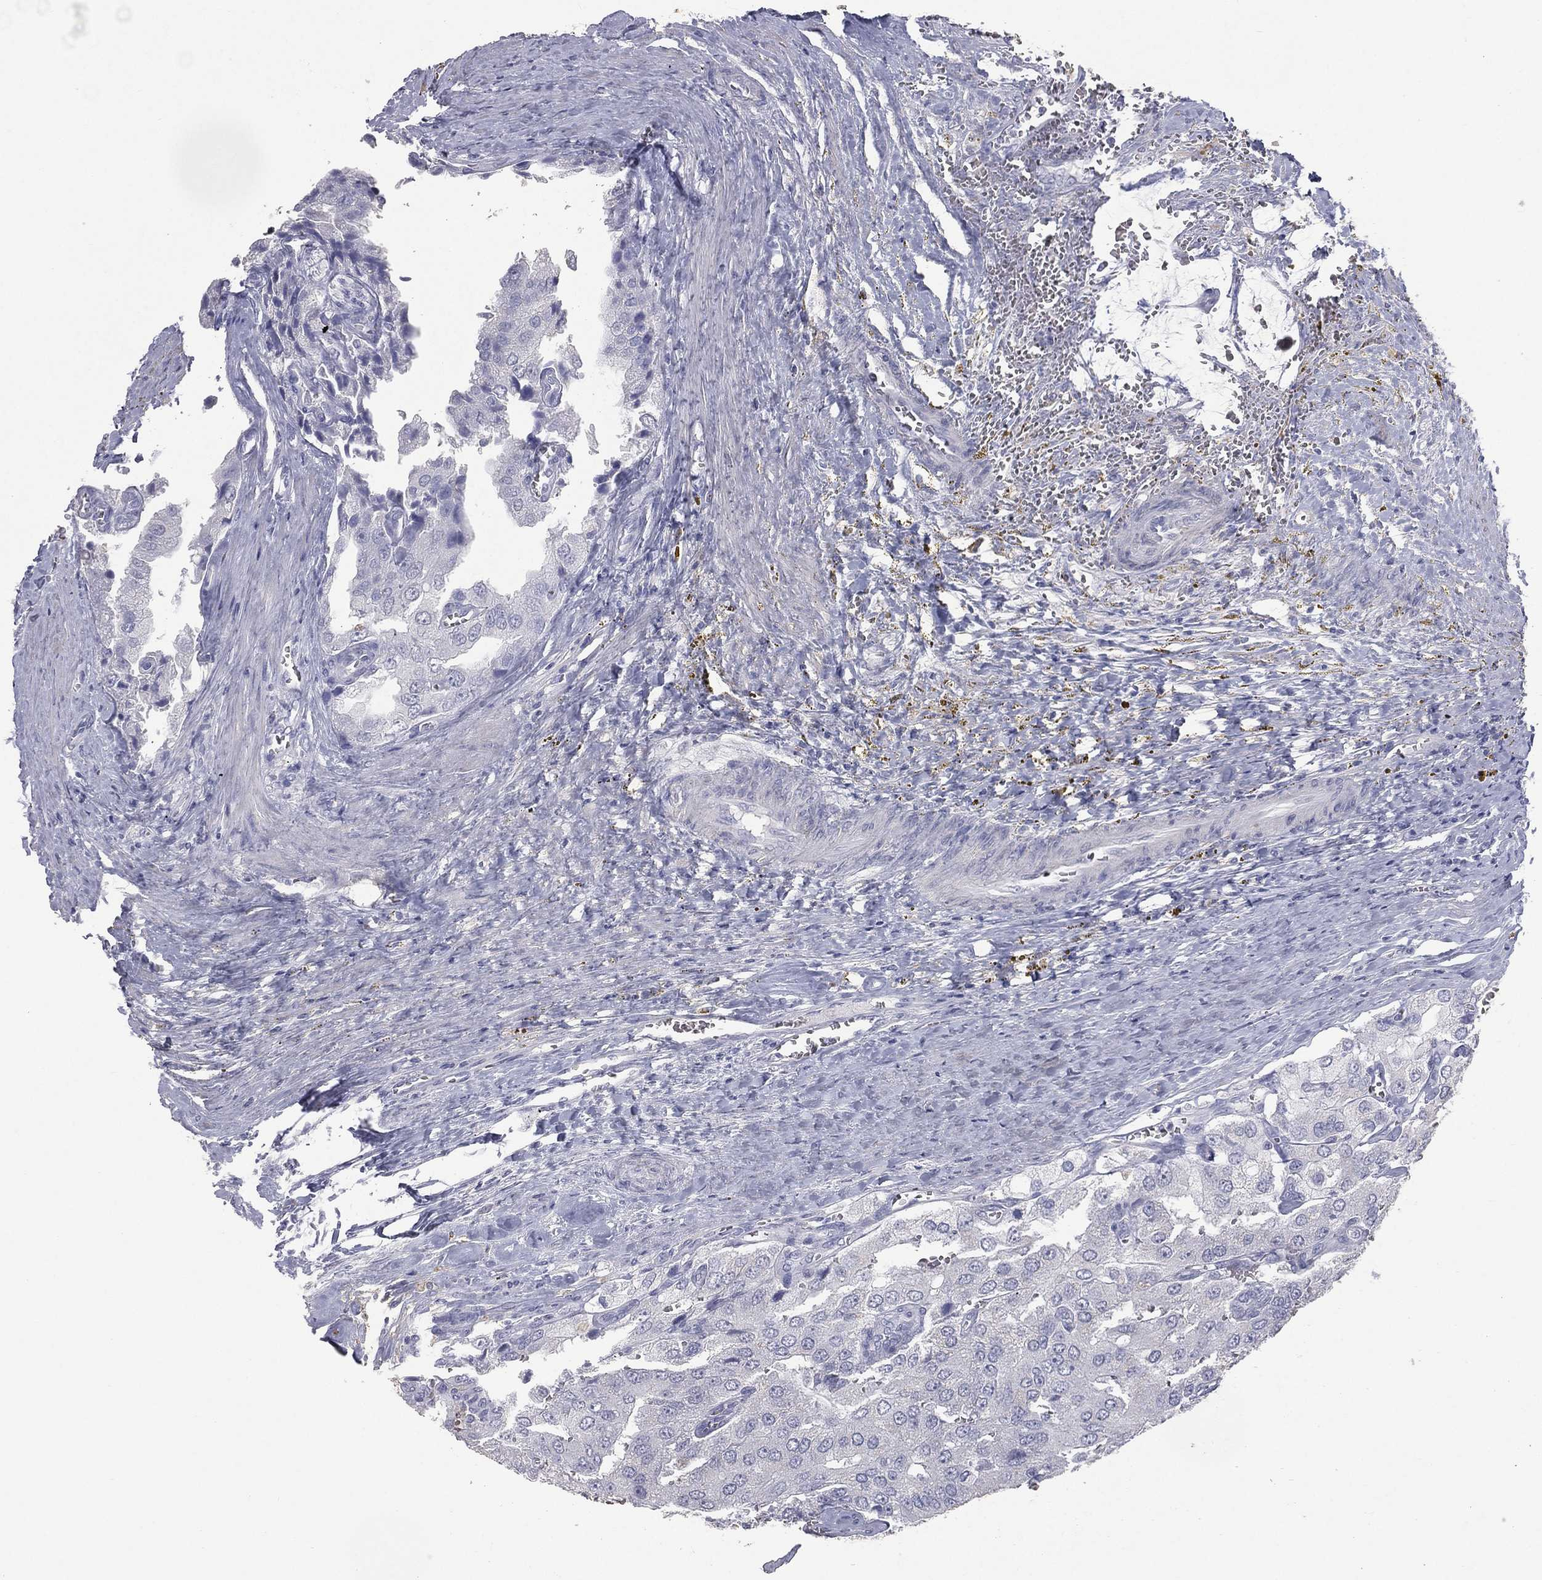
{"staining": {"intensity": "negative", "quantity": "none", "location": "none"}, "tissue": "prostate cancer", "cell_type": "Tumor cells", "image_type": "cancer", "snomed": [{"axis": "morphology", "description": "Adenocarcinoma, NOS"}, {"axis": "topography", "description": "Prostate and seminal vesicle, NOS"}, {"axis": "topography", "description": "Prostate"}], "caption": "An image of human prostate adenocarcinoma is negative for staining in tumor cells.", "gene": "ESX1", "patient": {"sex": "male", "age": 67}}